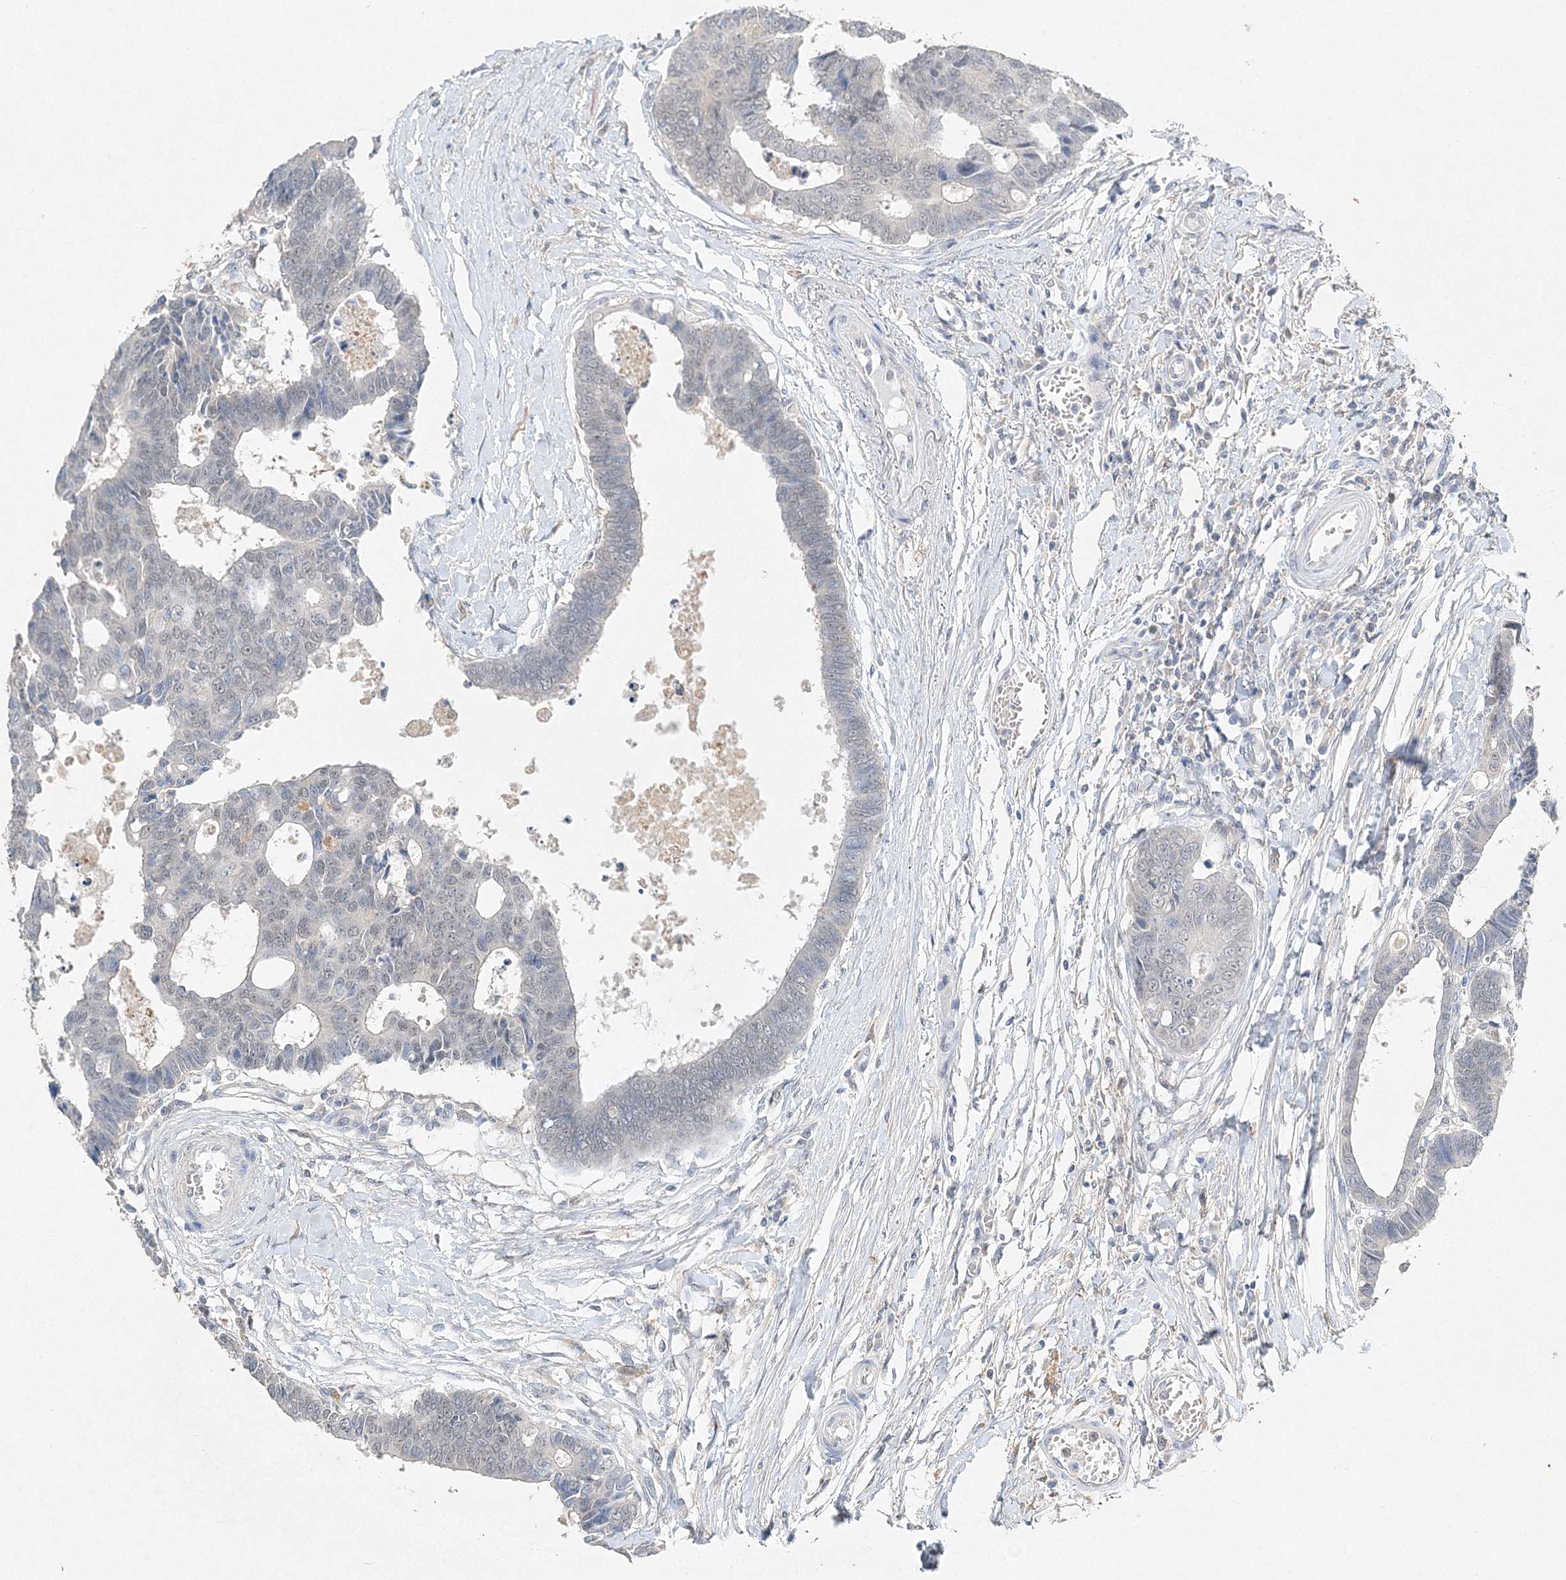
{"staining": {"intensity": "negative", "quantity": "none", "location": "none"}, "tissue": "colorectal cancer", "cell_type": "Tumor cells", "image_type": "cancer", "snomed": [{"axis": "morphology", "description": "Adenocarcinoma, NOS"}, {"axis": "topography", "description": "Rectum"}], "caption": "A high-resolution image shows IHC staining of adenocarcinoma (colorectal), which exhibits no significant positivity in tumor cells. (Brightfield microscopy of DAB (3,3'-diaminobenzidine) IHC at high magnification).", "gene": "MAT2B", "patient": {"sex": "male", "age": 84}}